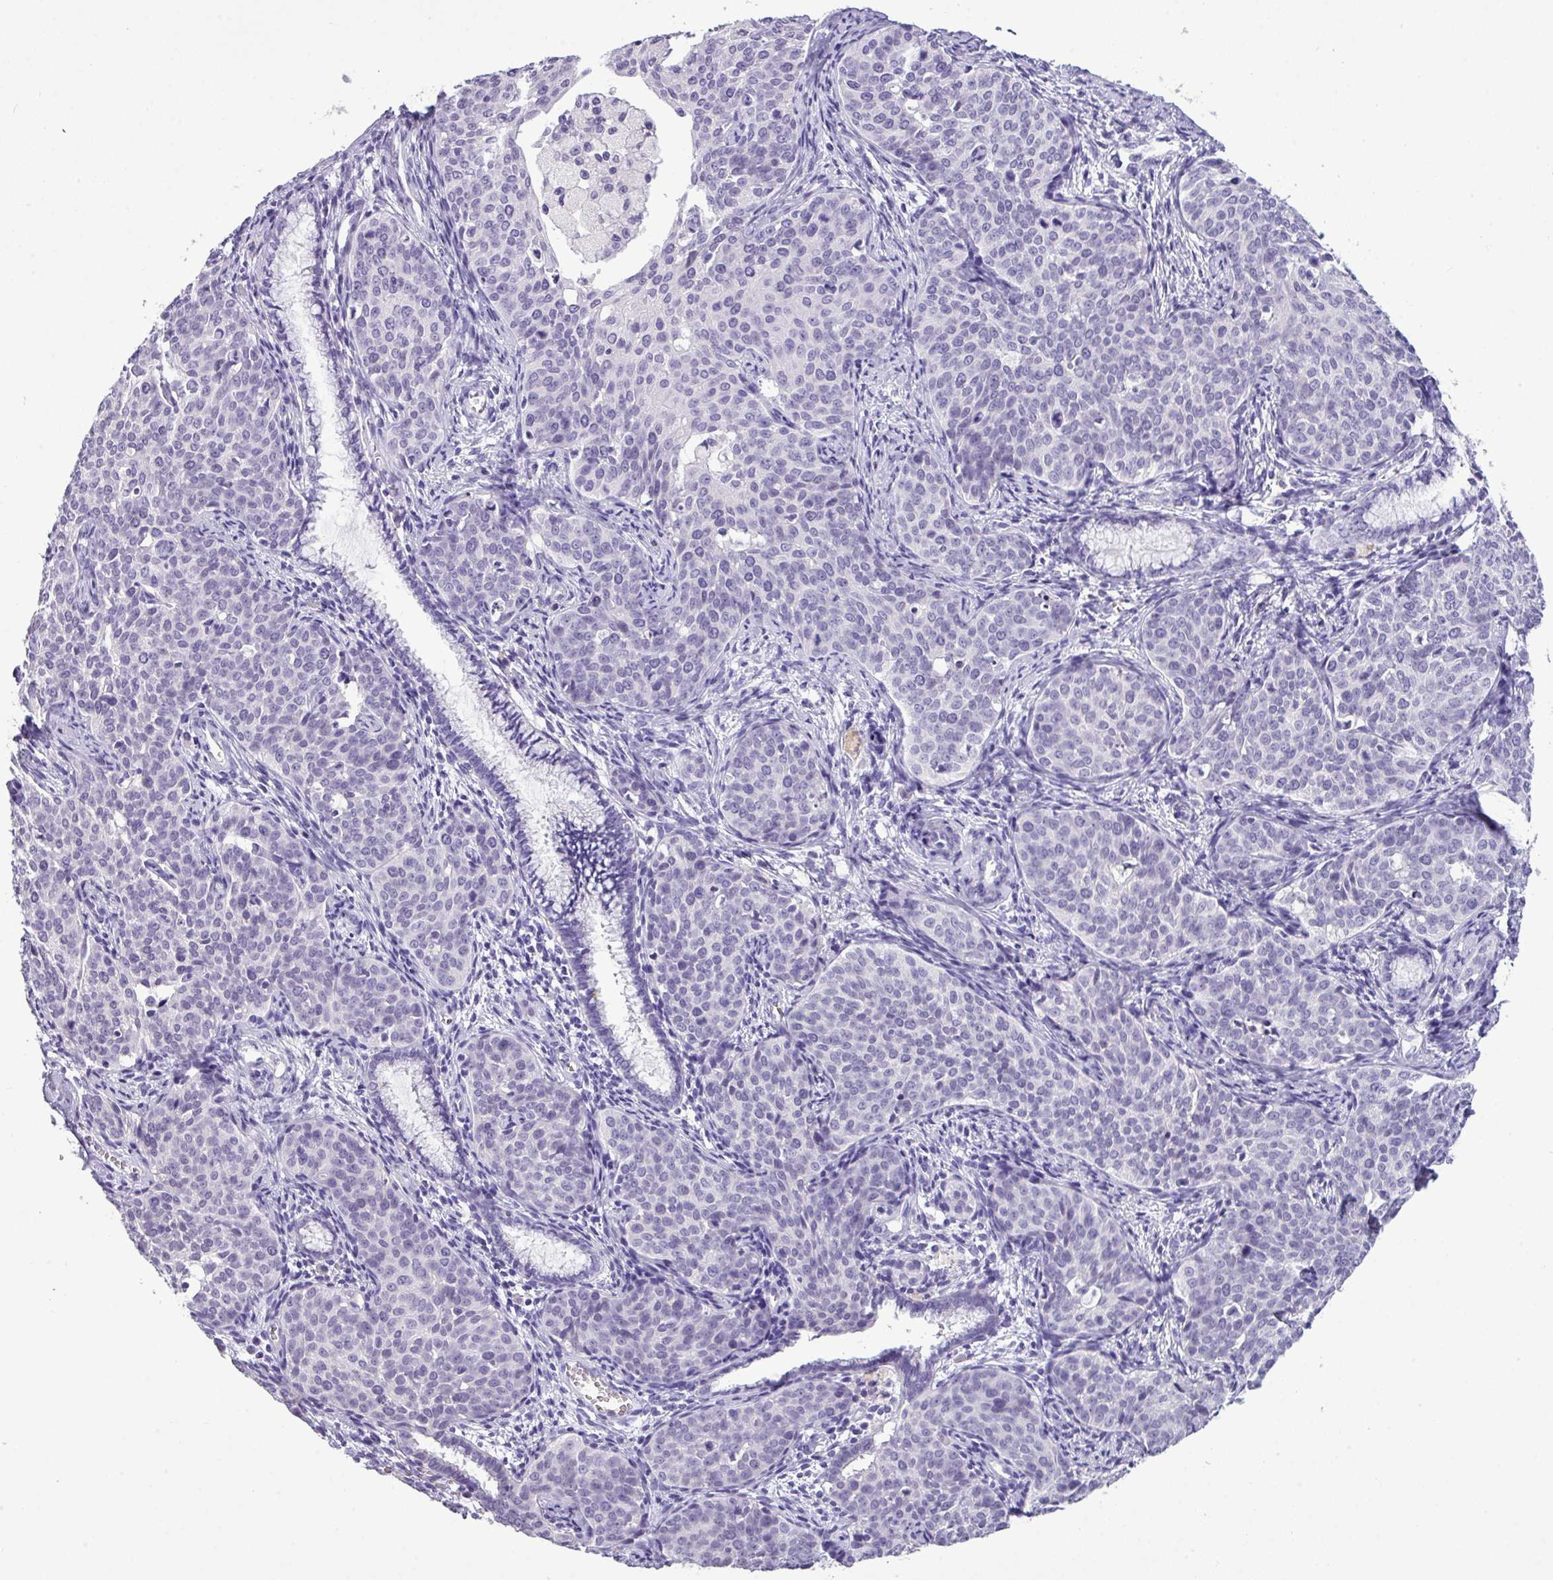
{"staining": {"intensity": "negative", "quantity": "none", "location": "none"}, "tissue": "cervical cancer", "cell_type": "Tumor cells", "image_type": "cancer", "snomed": [{"axis": "morphology", "description": "Squamous cell carcinoma, NOS"}, {"axis": "topography", "description": "Cervix"}], "caption": "There is no significant staining in tumor cells of squamous cell carcinoma (cervical). (Immunohistochemistry (ihc), brightfield microscopy, high magnification).", "gene": "TMEM91", "patient": {"sex": "female", "age": 44}}